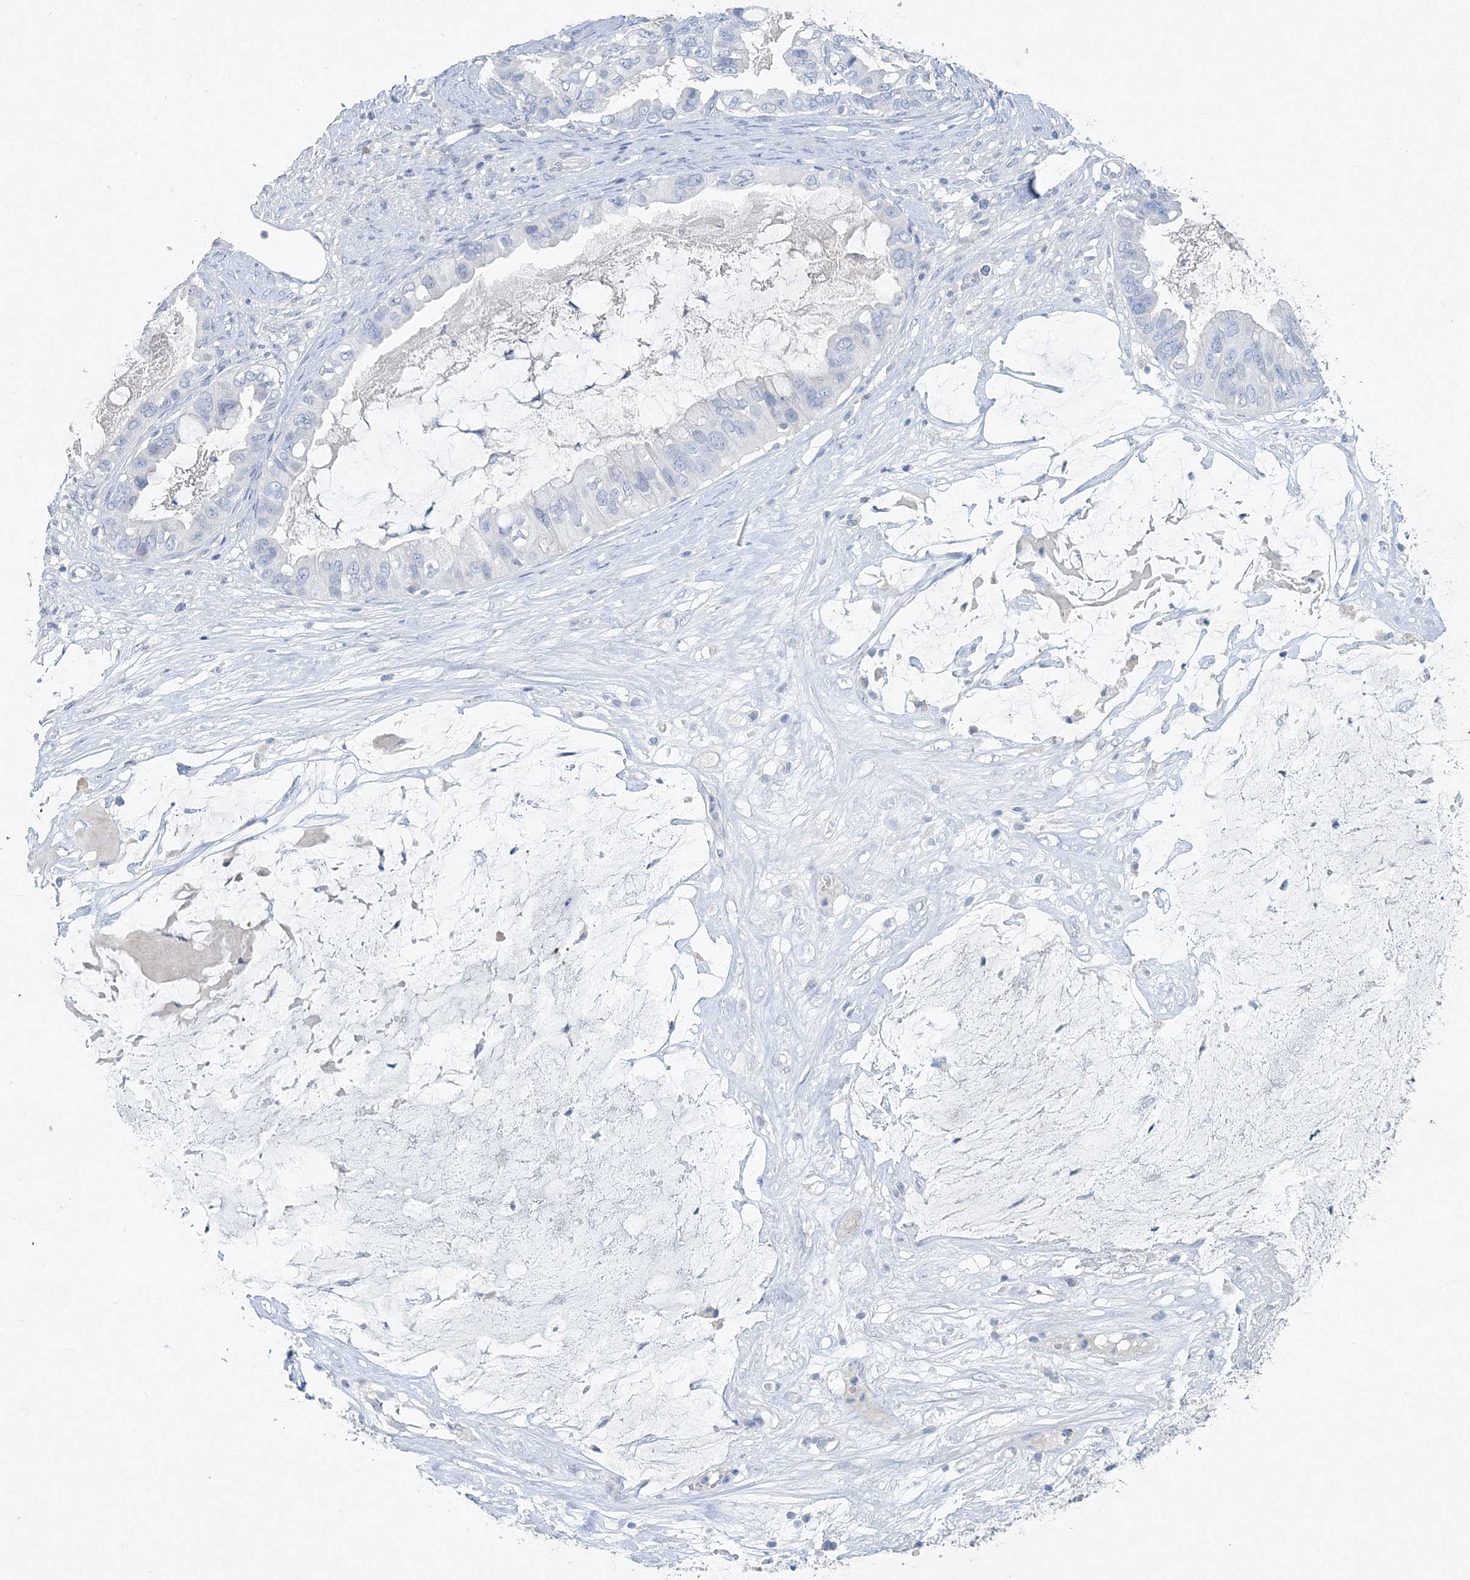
{"staining": {"intensity": "negative", "quantity": "none", "location": "none"}, "tissue": "ovarian cancer", "cell_type": "Tumor cells", "image_type": "cancer", "snomed": [{"axis": "morphology", "description": "Cystadenocarcinoma, mucinous, NOS"}, {"axis": "topography", "description": "Ovary"}], "caption": "High power microscopy histopathology image of an immunohistochemistry image of ovarian cancer (mucinous cystadenocarcinoma), revealing no significant positivity in tumor cells.", "gene": "GCKR", "patient": {"sex": "female", "age": 80}}